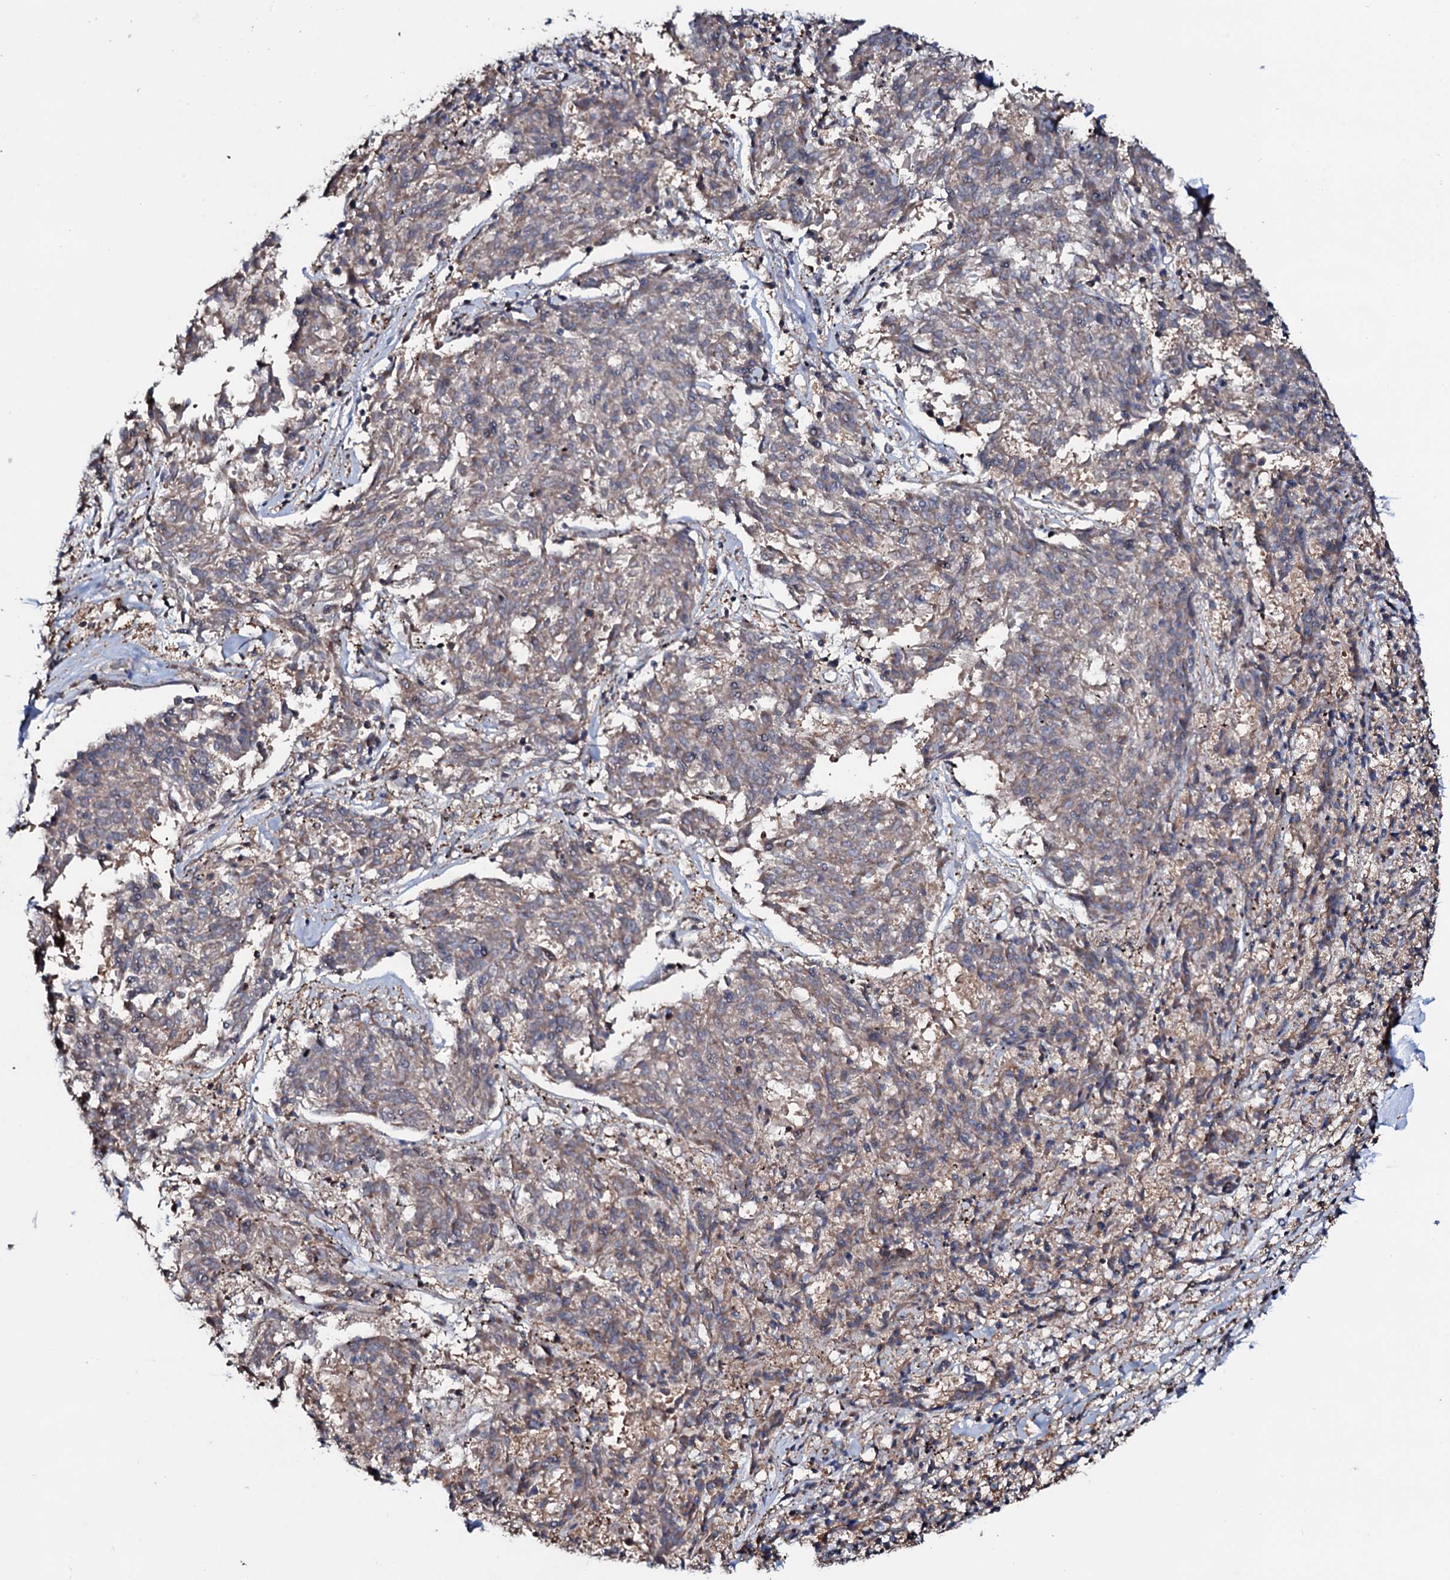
{"staining": {"intensity": "weak", "quantity": ">75%", "location": "cytoplasmic/membranous"}, "tissue": "melanoma", "cell_type": "Tumor cells", "image_type": "cancer", "snomed": [{"axis": "morphology", "description": "Malignant melanoma, NOS"}, {"axis": "topography", "description": "Skin"}], "caption": "High-power microscopy captured an immunohistochemistry histopathology image of melanoma, revealing weak cytoplasmic/membranous expression in about >75% of tumor cells.", "gene": "COG6", "patient": {"sex": "female", "age": 72}}